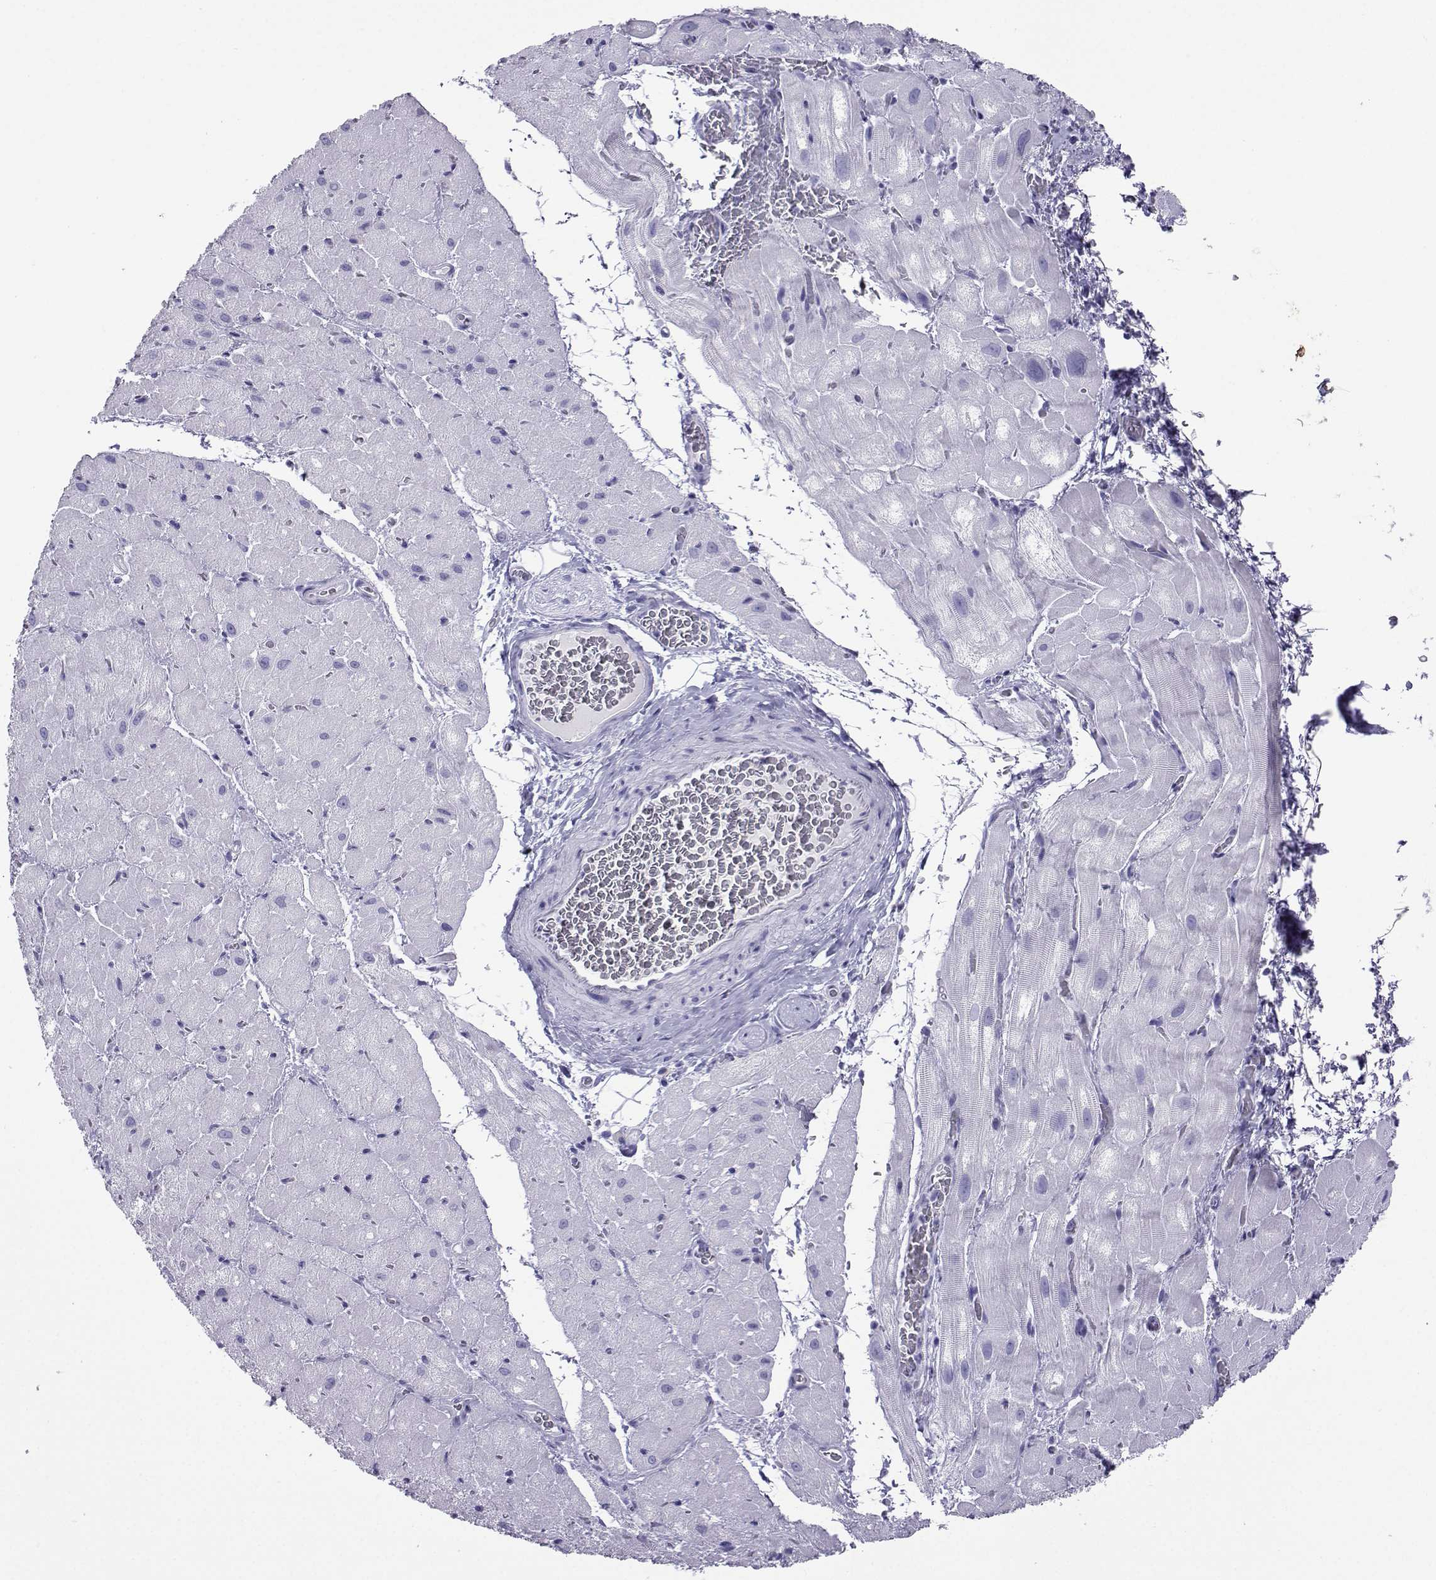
{"staining": {"intensity": "negative", "quantity": "none", "location": "none"}, "tissue": "heart muscle", "cell_type": "Cardiomyocytes", "image_type": "normal", "snomed": [{"axis": "morphology", "description": "Normal tissue, NOS"}, {"axis": "topography", "description": "Heart"}], "caption": "A high-resolution histopathology image shows IHC staining of unremarkable heart muscle, which exhibits no significant staining in cardiomyocytes.", "gene": "LORICRIN", "patient": {"sex": "male", "age": 61}}